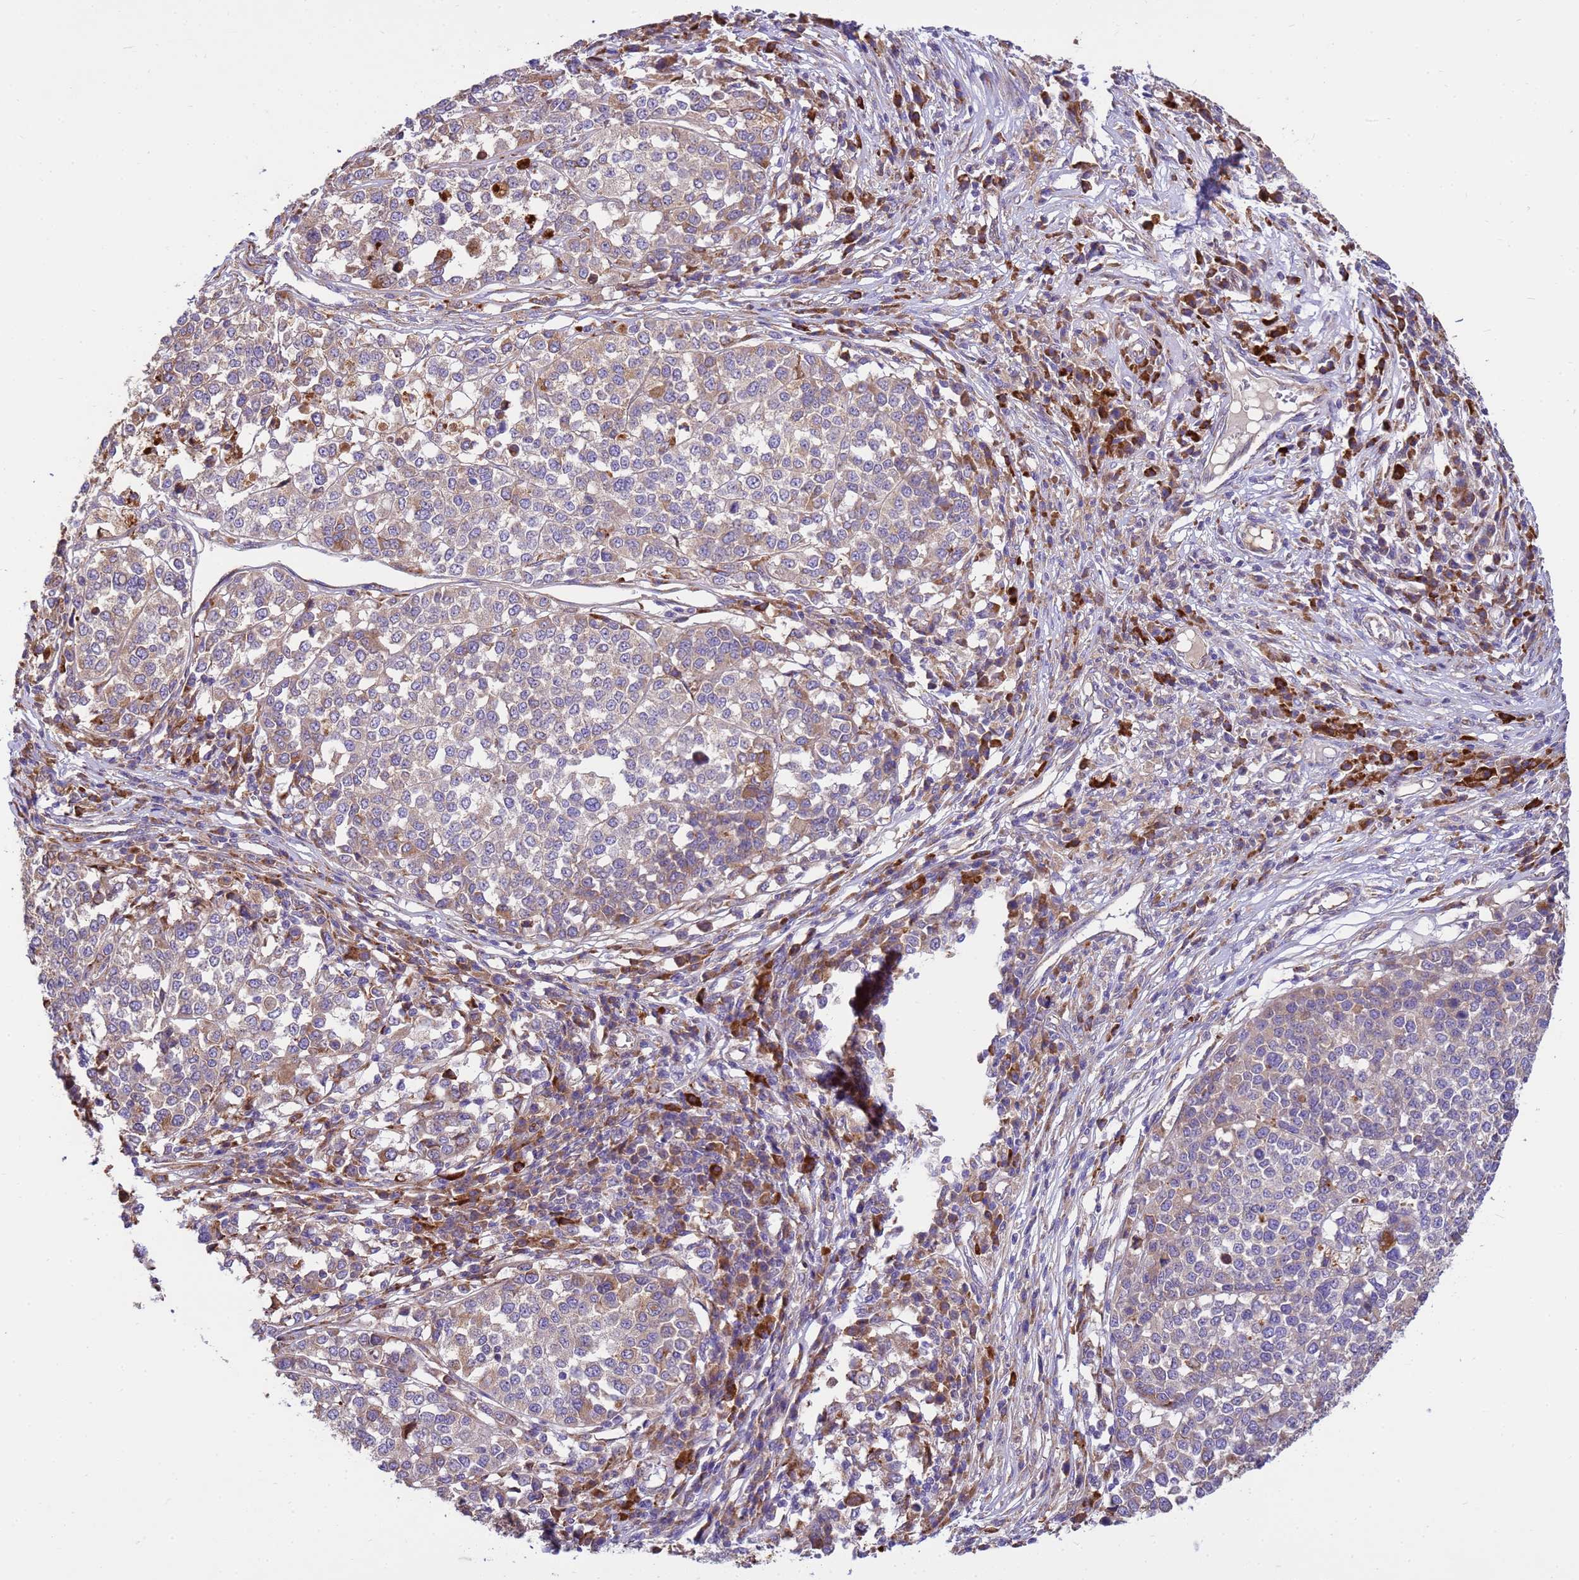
{"staining": {"intensity": "weak", "quantity": "25%-75%", "location": "cytoplasmic/membranous"}, "tissue": "melanoma", "cell_type": "Tumor cells", "image_type": "cancer", "snomed": [{"axis": "morphology", "description": "Malignant melanoma, Metastatic site"}, {"axis": "topography", "description": "Lymph node"}], "caption": "Immunohistochemistry of human malignant melanoma (metastatic site) demonstrates low levels of weak cytoplasmic/membranous expression in approximately 25%-75% of tumor cells.", "gene": "THAP5", "patient": {"sex": "male", "age": 44}}